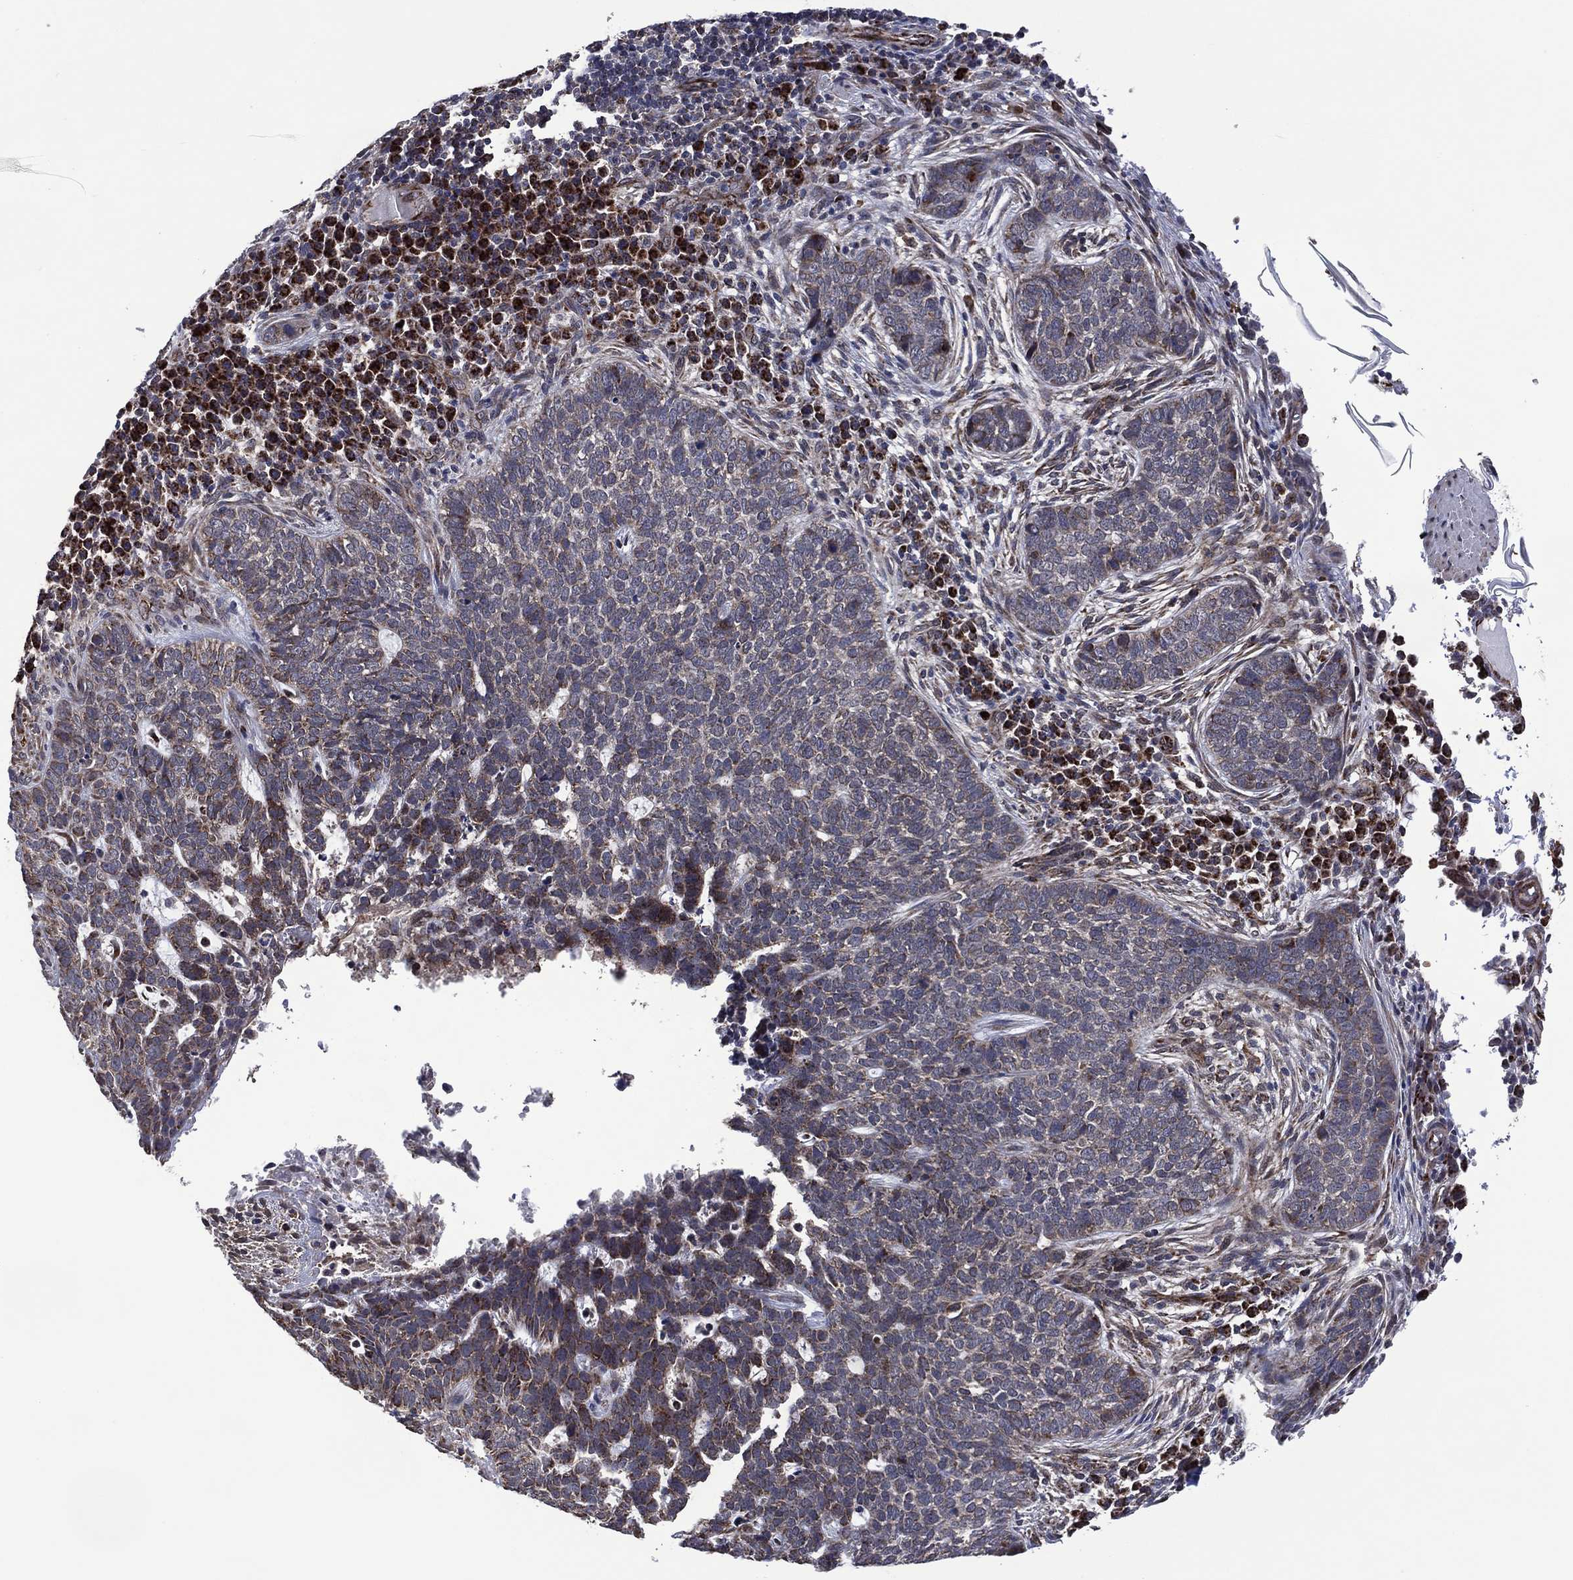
{"staining": {"intensity": "negative", "quantity": "none", "location": "none"}, "tissue": "skin cancer", "cell_type": "Tumor cells", "image_type": "cancer", "snomed": [{"axis": "morphology", "description": "Basal cell carcinoma"}, {"axis": "topography", "description": "Skin"}], "caption": "Immunohistochemical staining of human skin cancer (basal cell carcinoma) exhibits no significant staining in tumor cells. Brightfield microscopy of IHC stained with DAB (brown) and hematoxylin (blue), captured at high magnification.", "gene": "HTD2", "patient": {"sex": "female", "age": 69}}